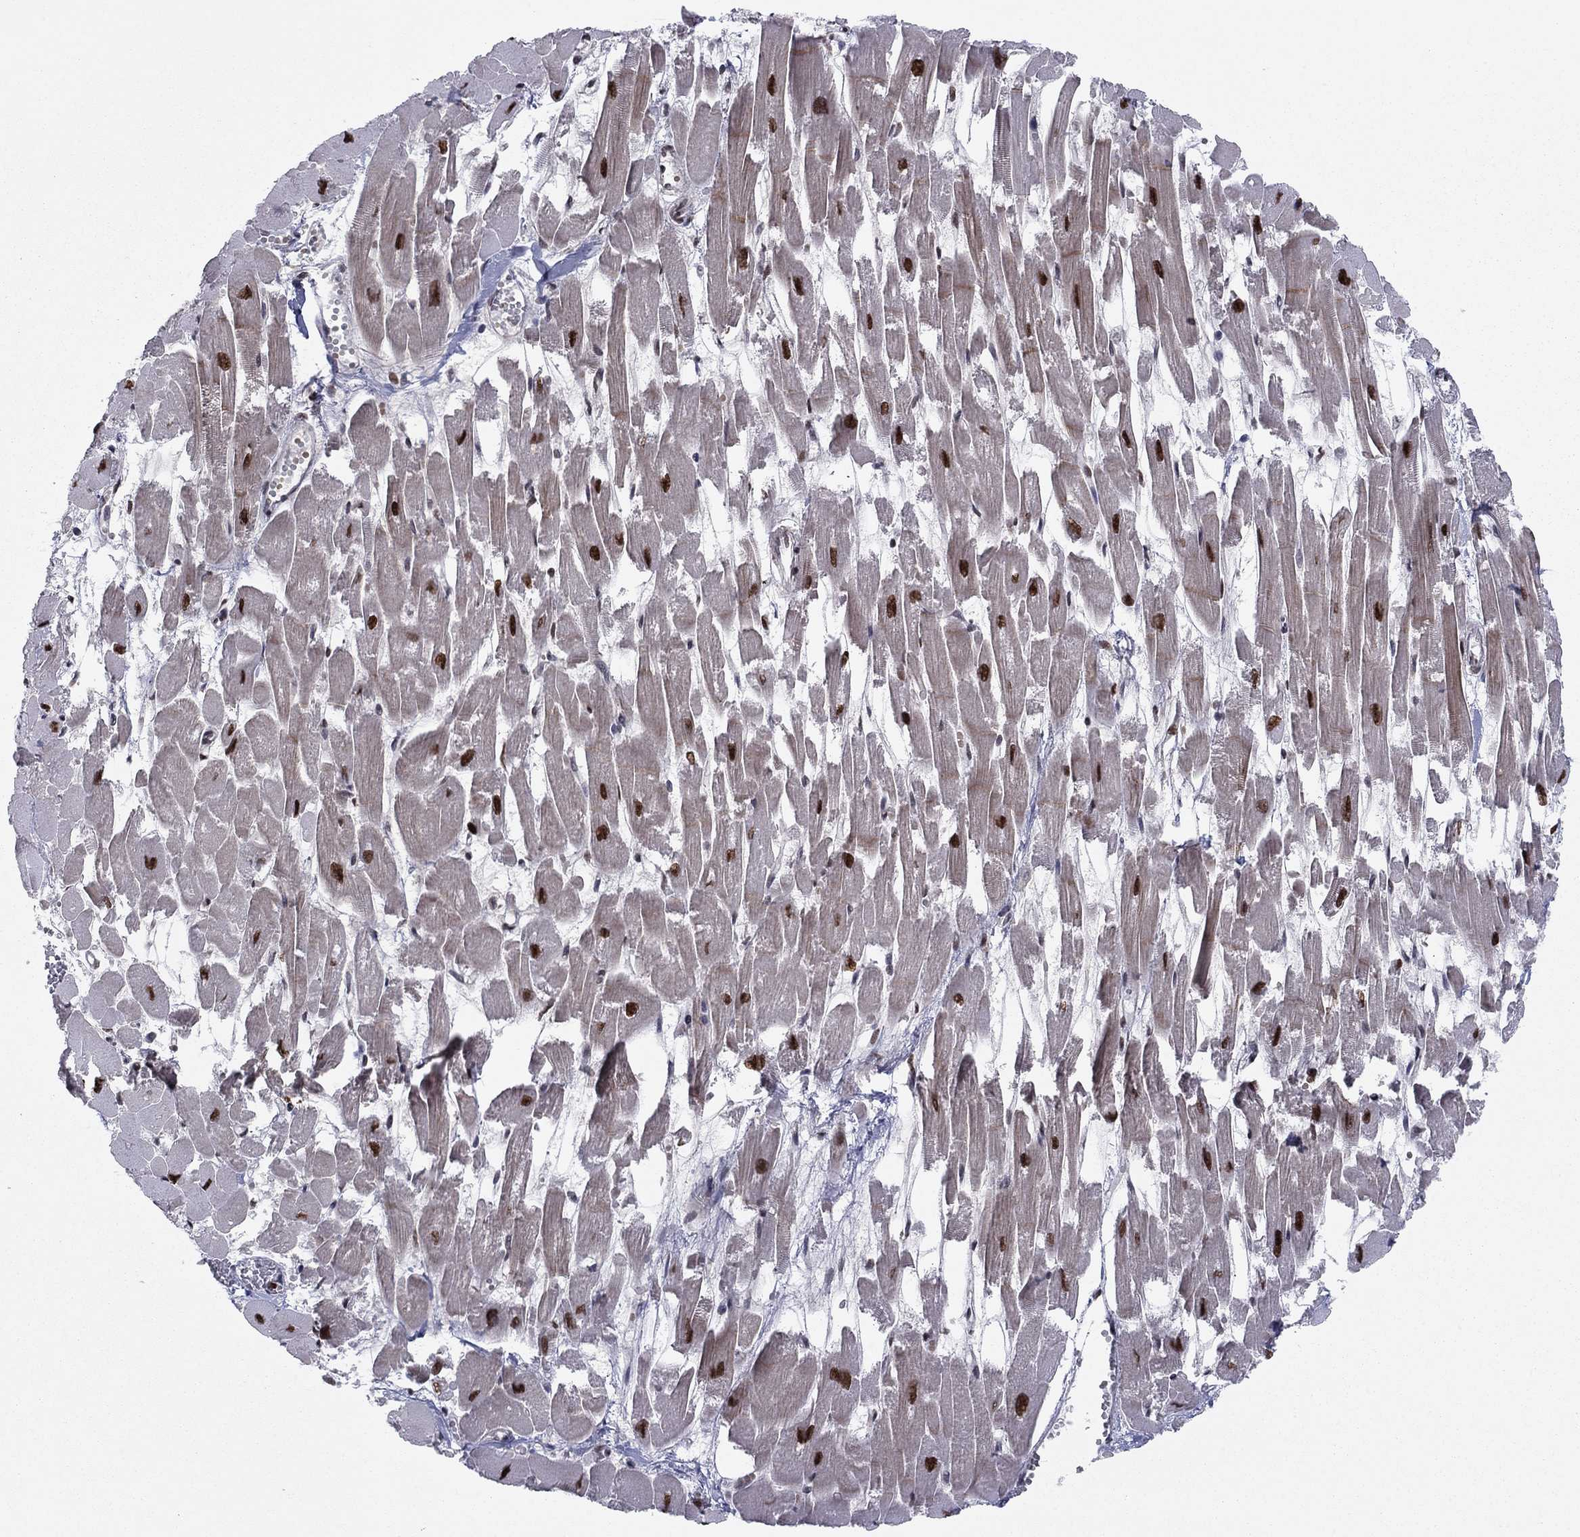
{"staining": {"intensity": "strong", "quantity": ">75%", "location": "nuclear"}, "tissue": "heart muscle", "cell_type": "Cardiomyocytes", "image_type": "normal", "snomed": [{"axis": "morphology", "description": "Normal tissue, NOS"}, {"axis": "topography", "description": "Heart"}], "caption": "Protein expression analysis of normal human heart muscle reveals strong nuclear staining in about >75% of cardiomyocytes.", "gene": "USP54", "patient": {"sex": "female", "age": 52}}